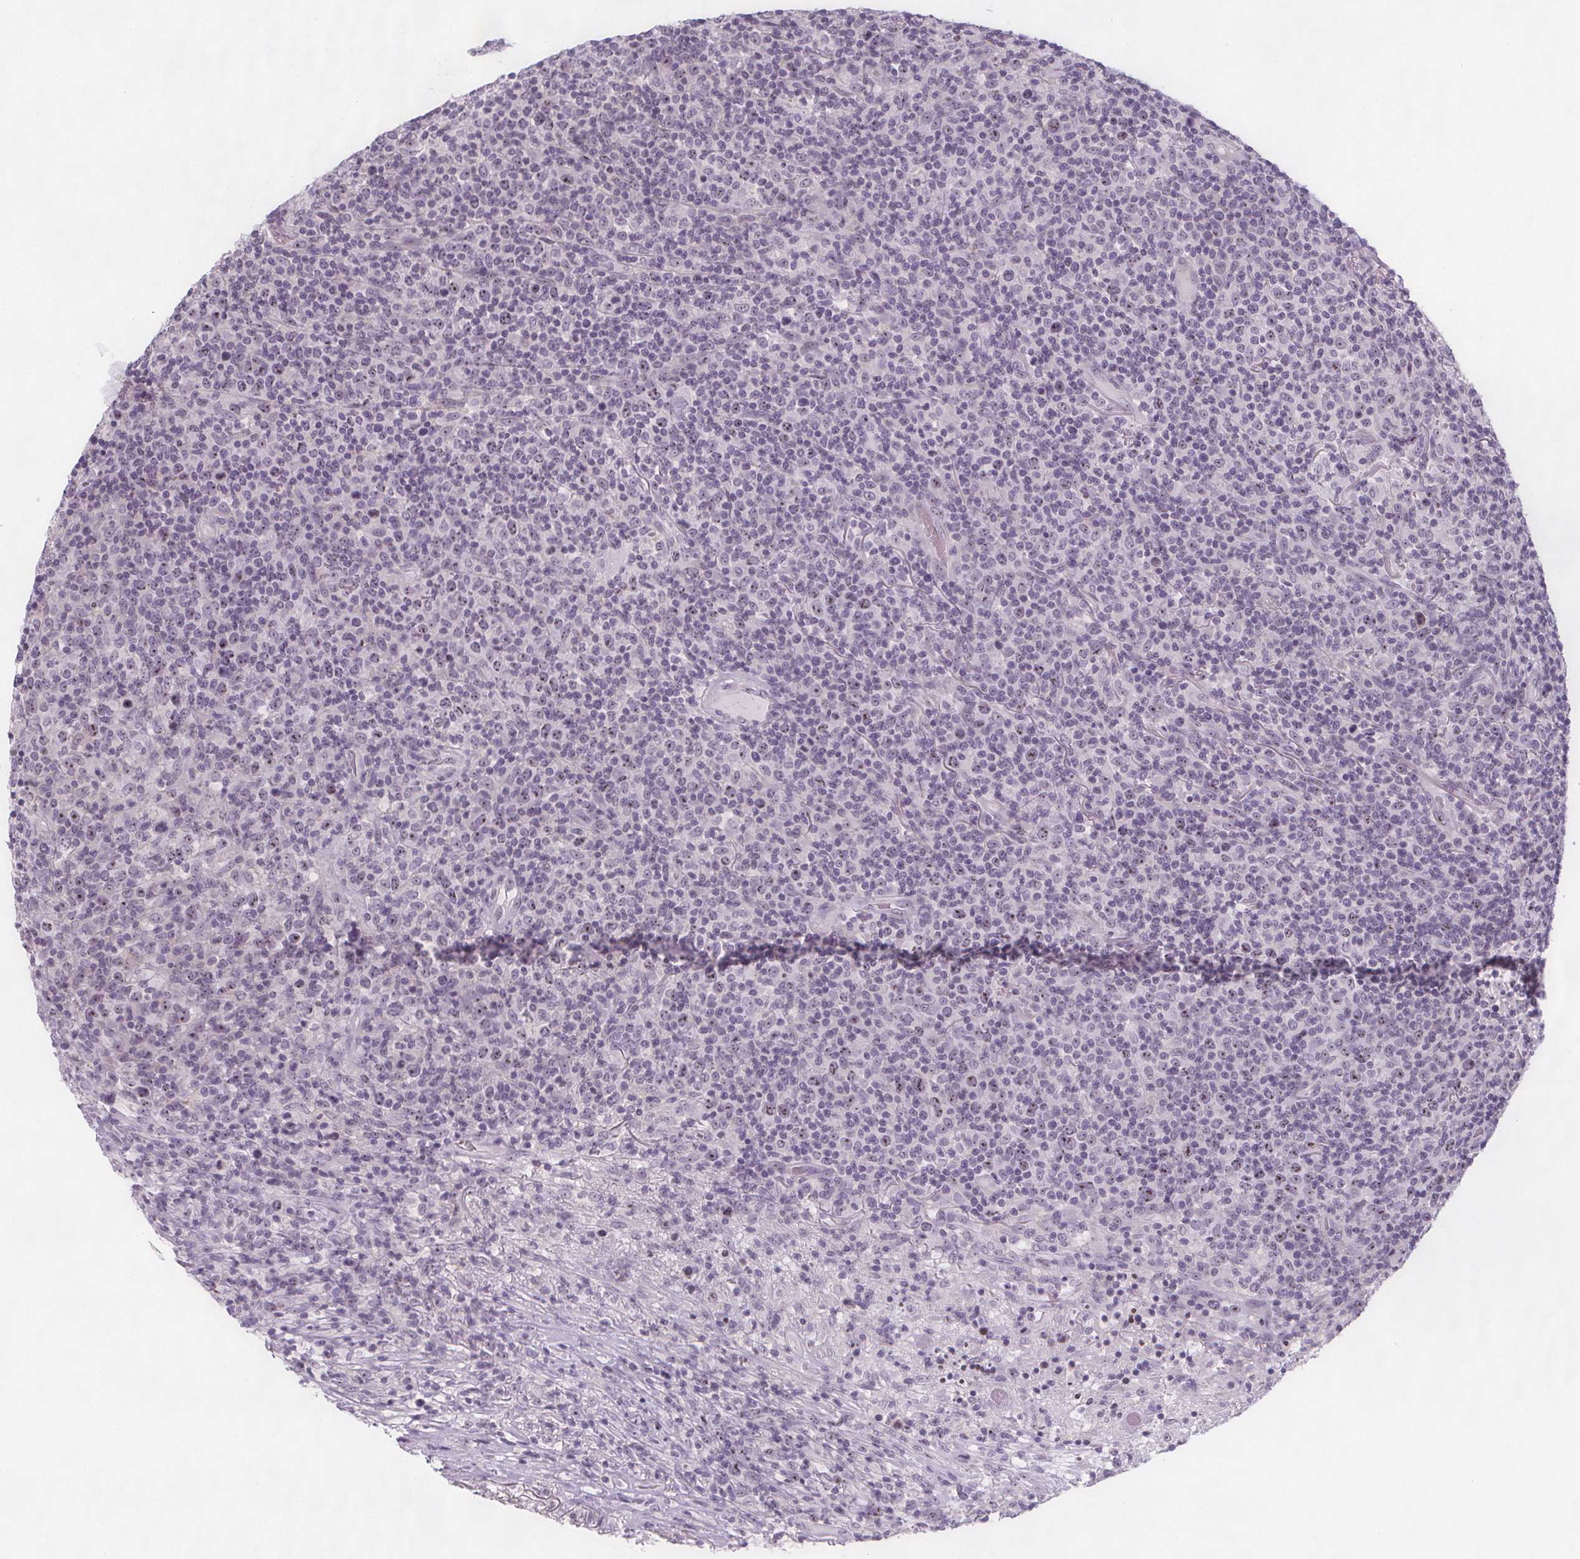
{"staining": {"intensity": "negative", "quantity": "none", "location": "none"}, "tissue": "lymphoma", "cell_type": "Tumor cells", "image_type": "cancer", "snomed": [{"axis": "morphology", "description": "Malignant lymphoma, non-Hodgkin's type, High grade"}, {"axis": "topography", "description": "Lung"}], "caption": "Tumor cells are negative for protein expression in human lymphoma.", "gene": "NOLC1", "patient": {"sex": "male", "age": 79}}